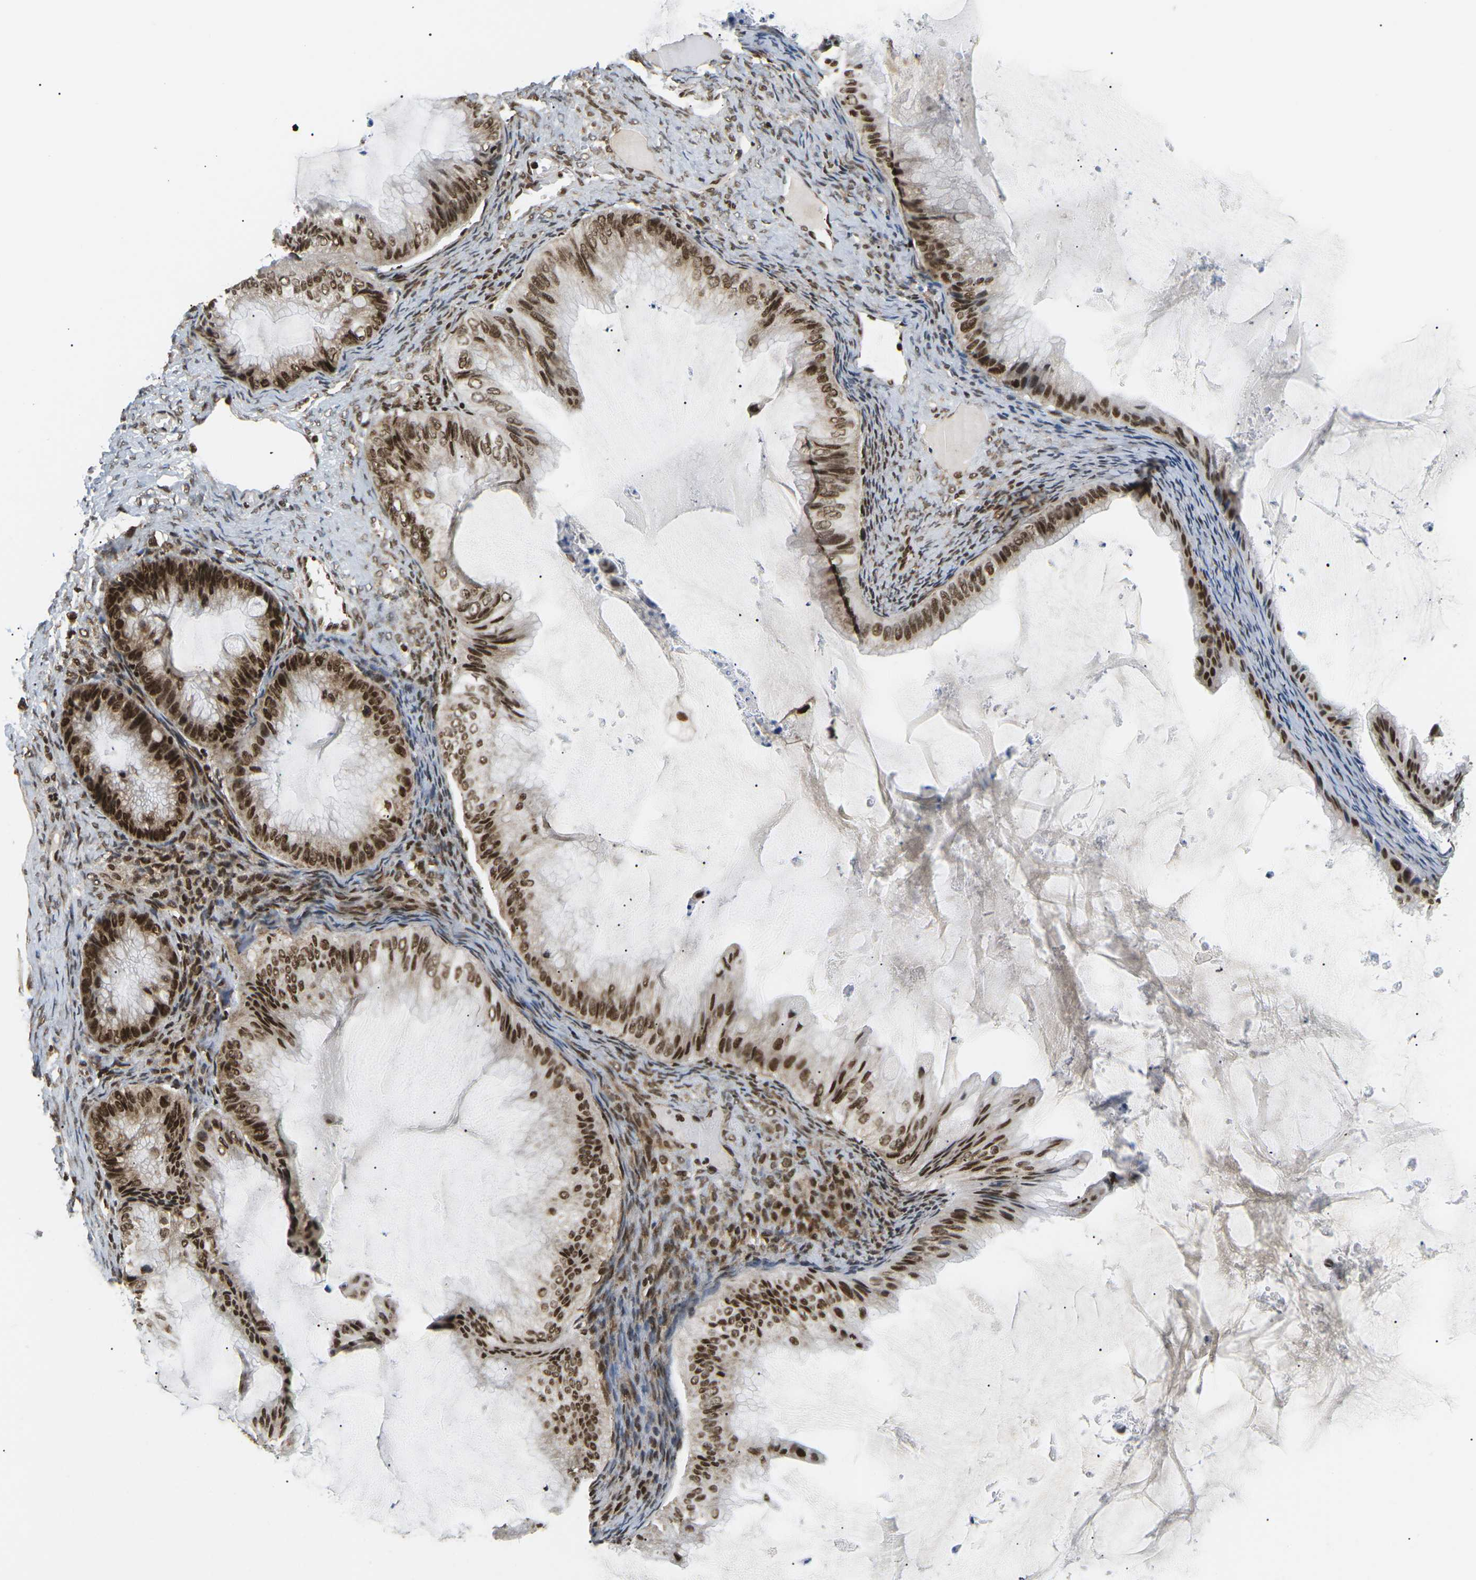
{"staining": {"intensity": "strong", "quantity": ">75%", "location": "cytoplasmic/membranous,nuclear"}, "tissue": "ovarian cancer", "cell_type": "Tumor cells", "image_type": "cancer", "snomed": [{"axis": "morphology", "description": "Cystadenocarcinoma, mucinous, NOS"}, {"axis": "topography", "description": "Ovary"}], "caption": "Tumor cells reveal high levels of strong cytoplasmic/membranous and nuclear staining in about >75% of cells in human mucinous cystadenocarcinoma (ovarian).", "gene": "CELF1", "patient": {"sex": "female", "age": 61}}